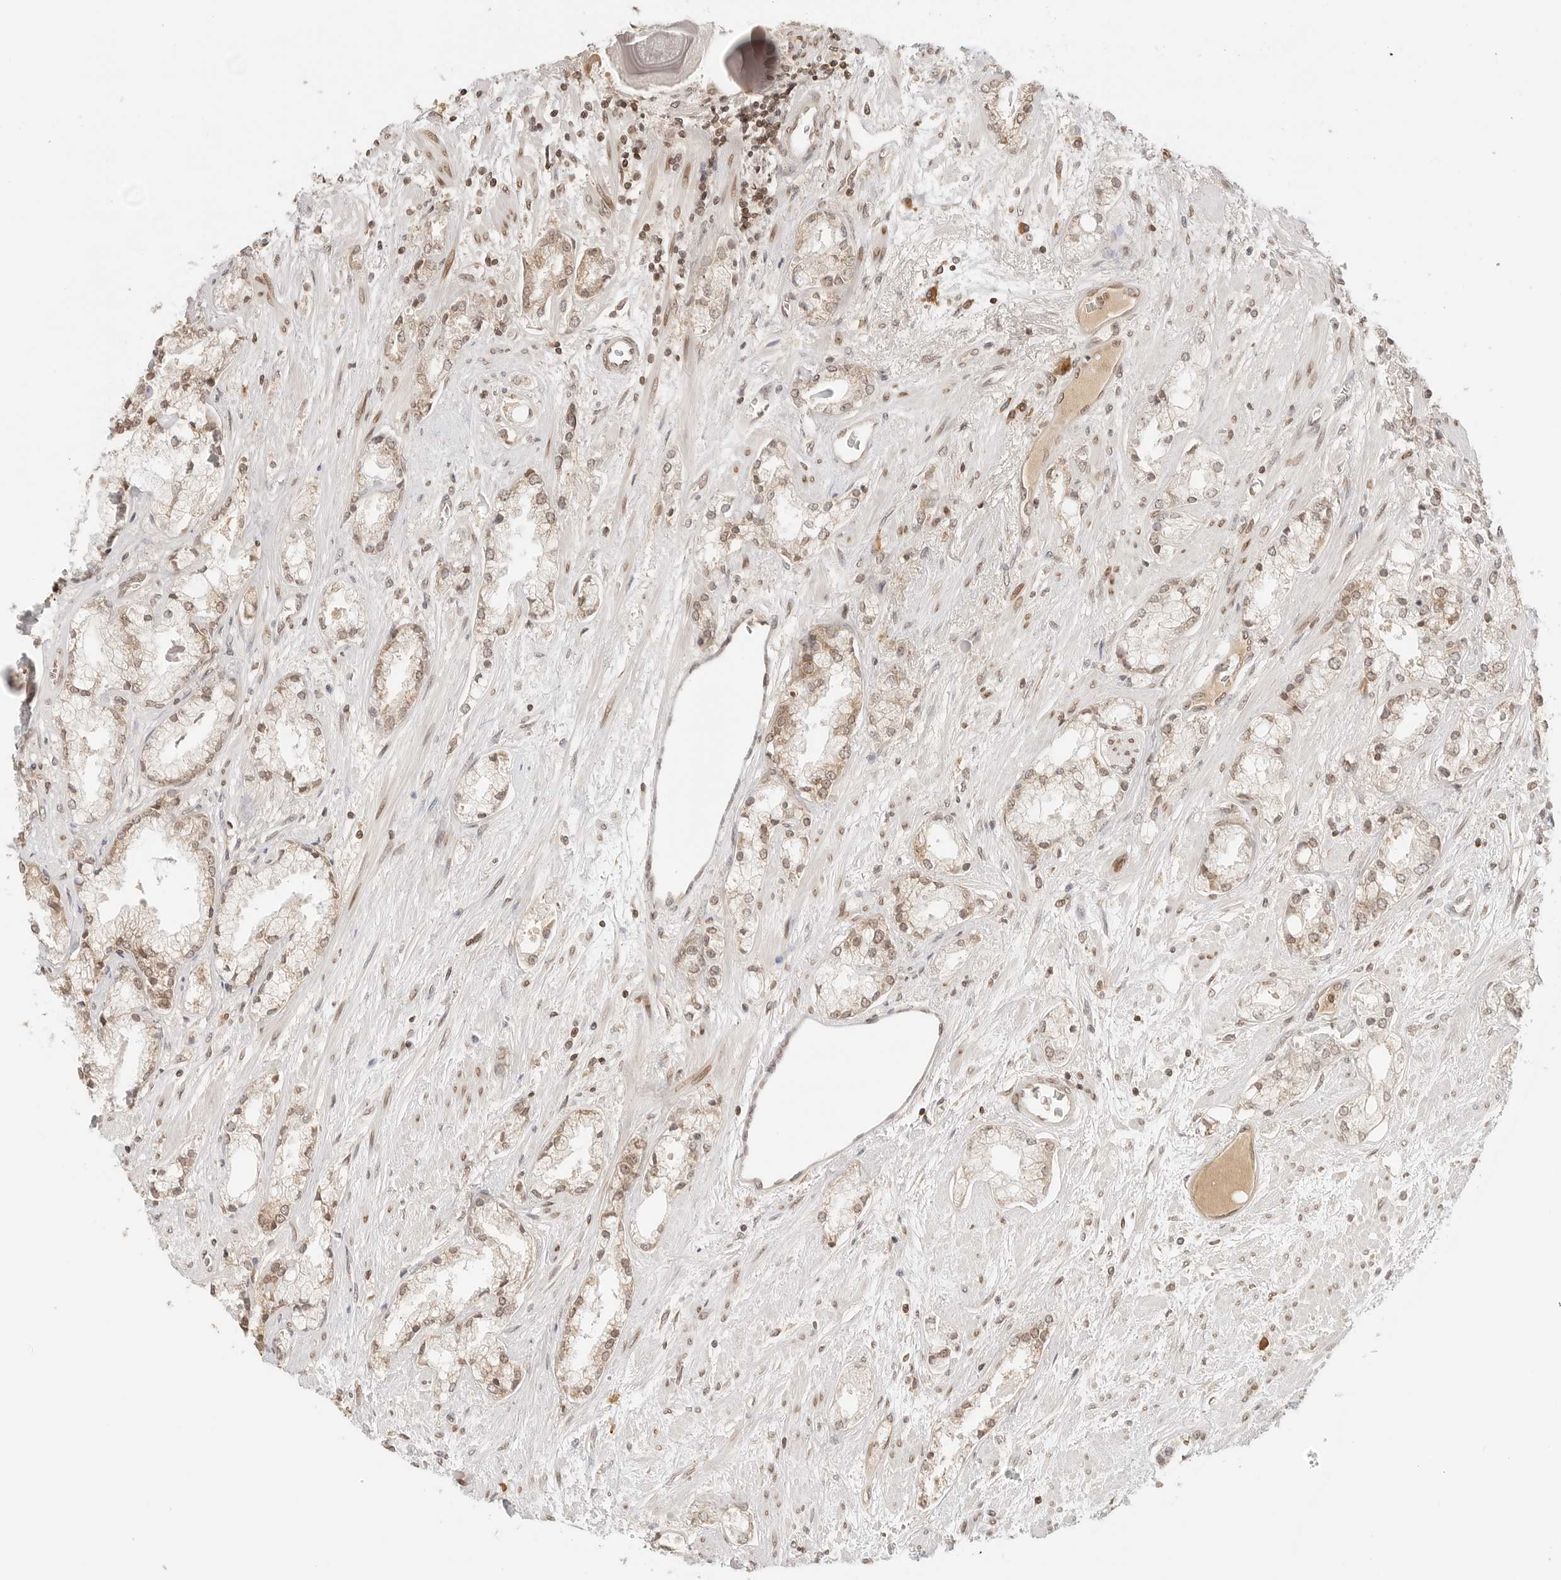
{"staining": {"intensity": "weak", "quantity": ">75%", "location": "cytoplasmic/membranous,nuclear"}, "tissue": "prostate cancer", "cell_type": "Tumor cells", "image_type": "cancer", "snomed": [{"axis": "morphology", "description": "Adenocarcinoma, High grade"}, {"axis": "topography", "description": "Prostate"}], "caption": "Prostate cancer (high-grade adenocarcinoma) stained with a protein marker reveals weak staining in tumor cells.", "gene": "POLH", "patient": {"sex": "male", "age": 50}}